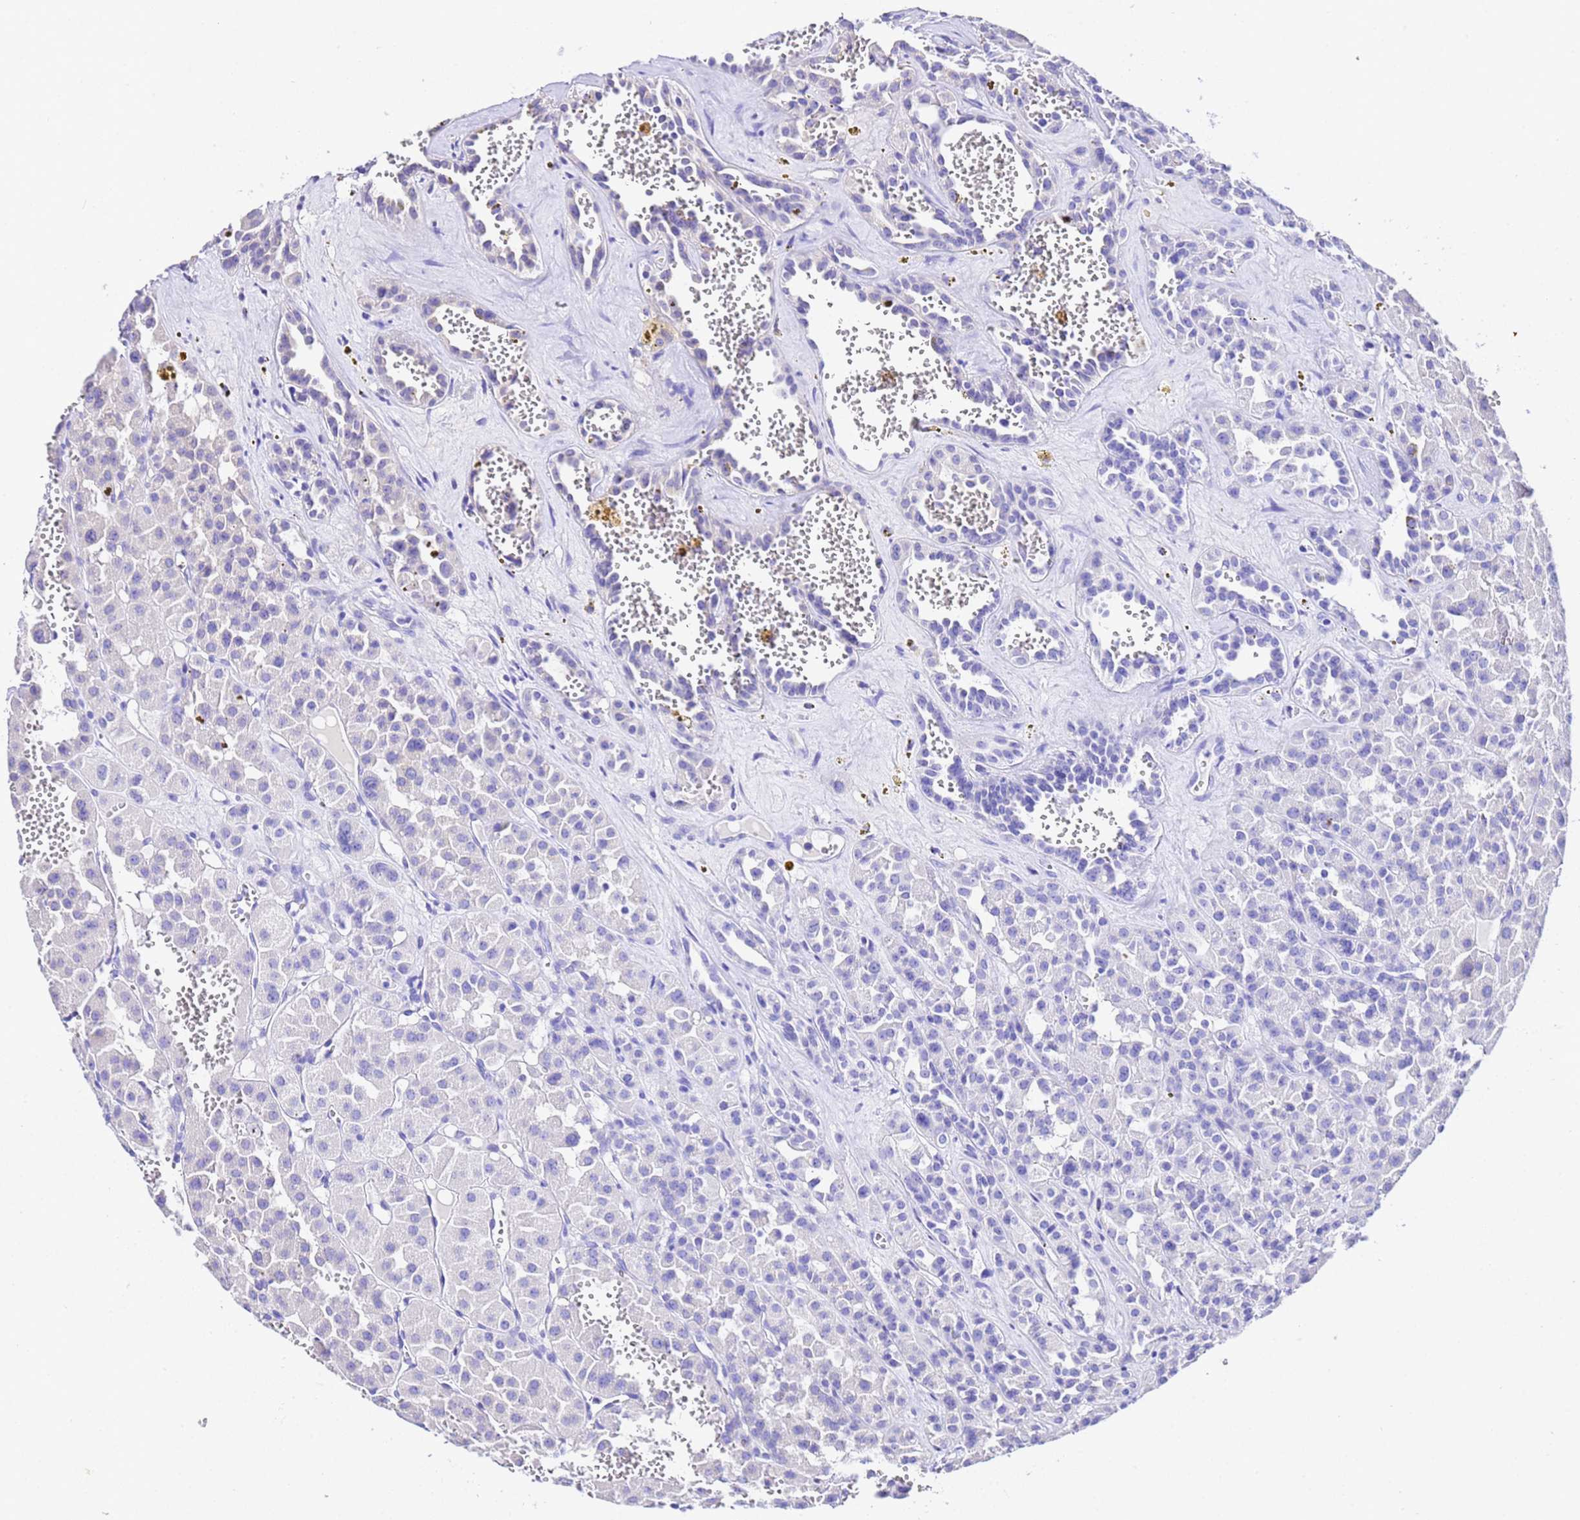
{"staining": {"intensity": "negative", "quantity": "none", "location": "none"}, "tissue": "renal cancer", "cell_type": "Tumor cells", "image_type": "cancer", "snomed": [{"axis": "morphology", "description": "Carcinoma, NOS"}, {"axis": "topography", "description": "Kidney"}], "caption": "Renal cancer (carcinoma) was stained to show a protein in brown. There is no significant positivity in tumor cells.", "gene": "MTERF1", "patient": {"sex": "female", "age": 75}}